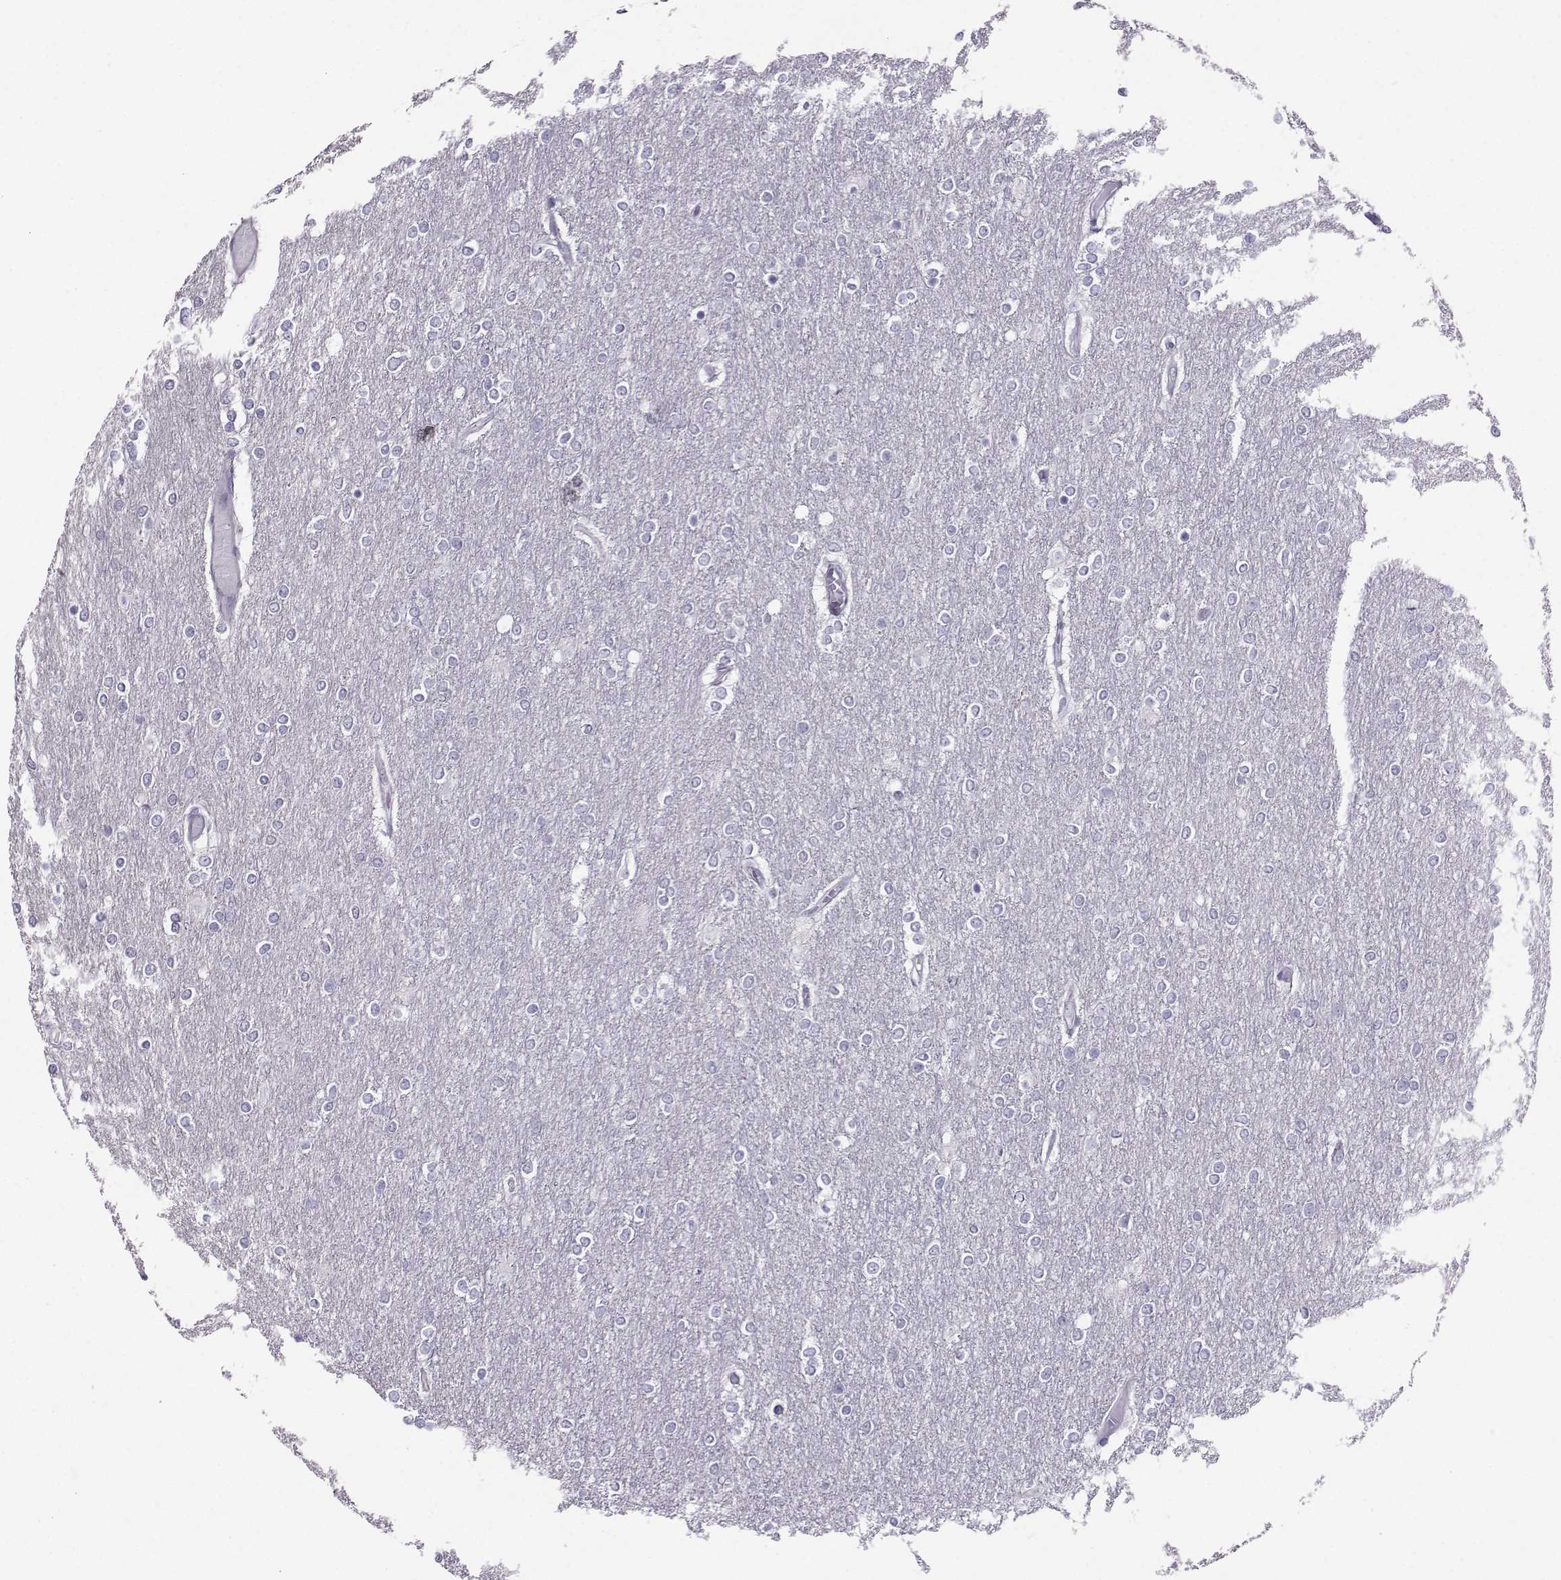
{"staining": {"intensity": "negative", "quantity": "none", "location": "none"}, "tissue": "glioma", "cell_type": "Tumor cells", "image_type": "cancer", "snomed": [{"axis": "morphology", "description": "Glioma, malignant, High grade"}, {"axis": "topography", "description": "Brain"}], "caption": "Tumor cells show no significant positivity in glioma.", "gene": "PGK1", "patient": {"sex": "female", "age": 61}}